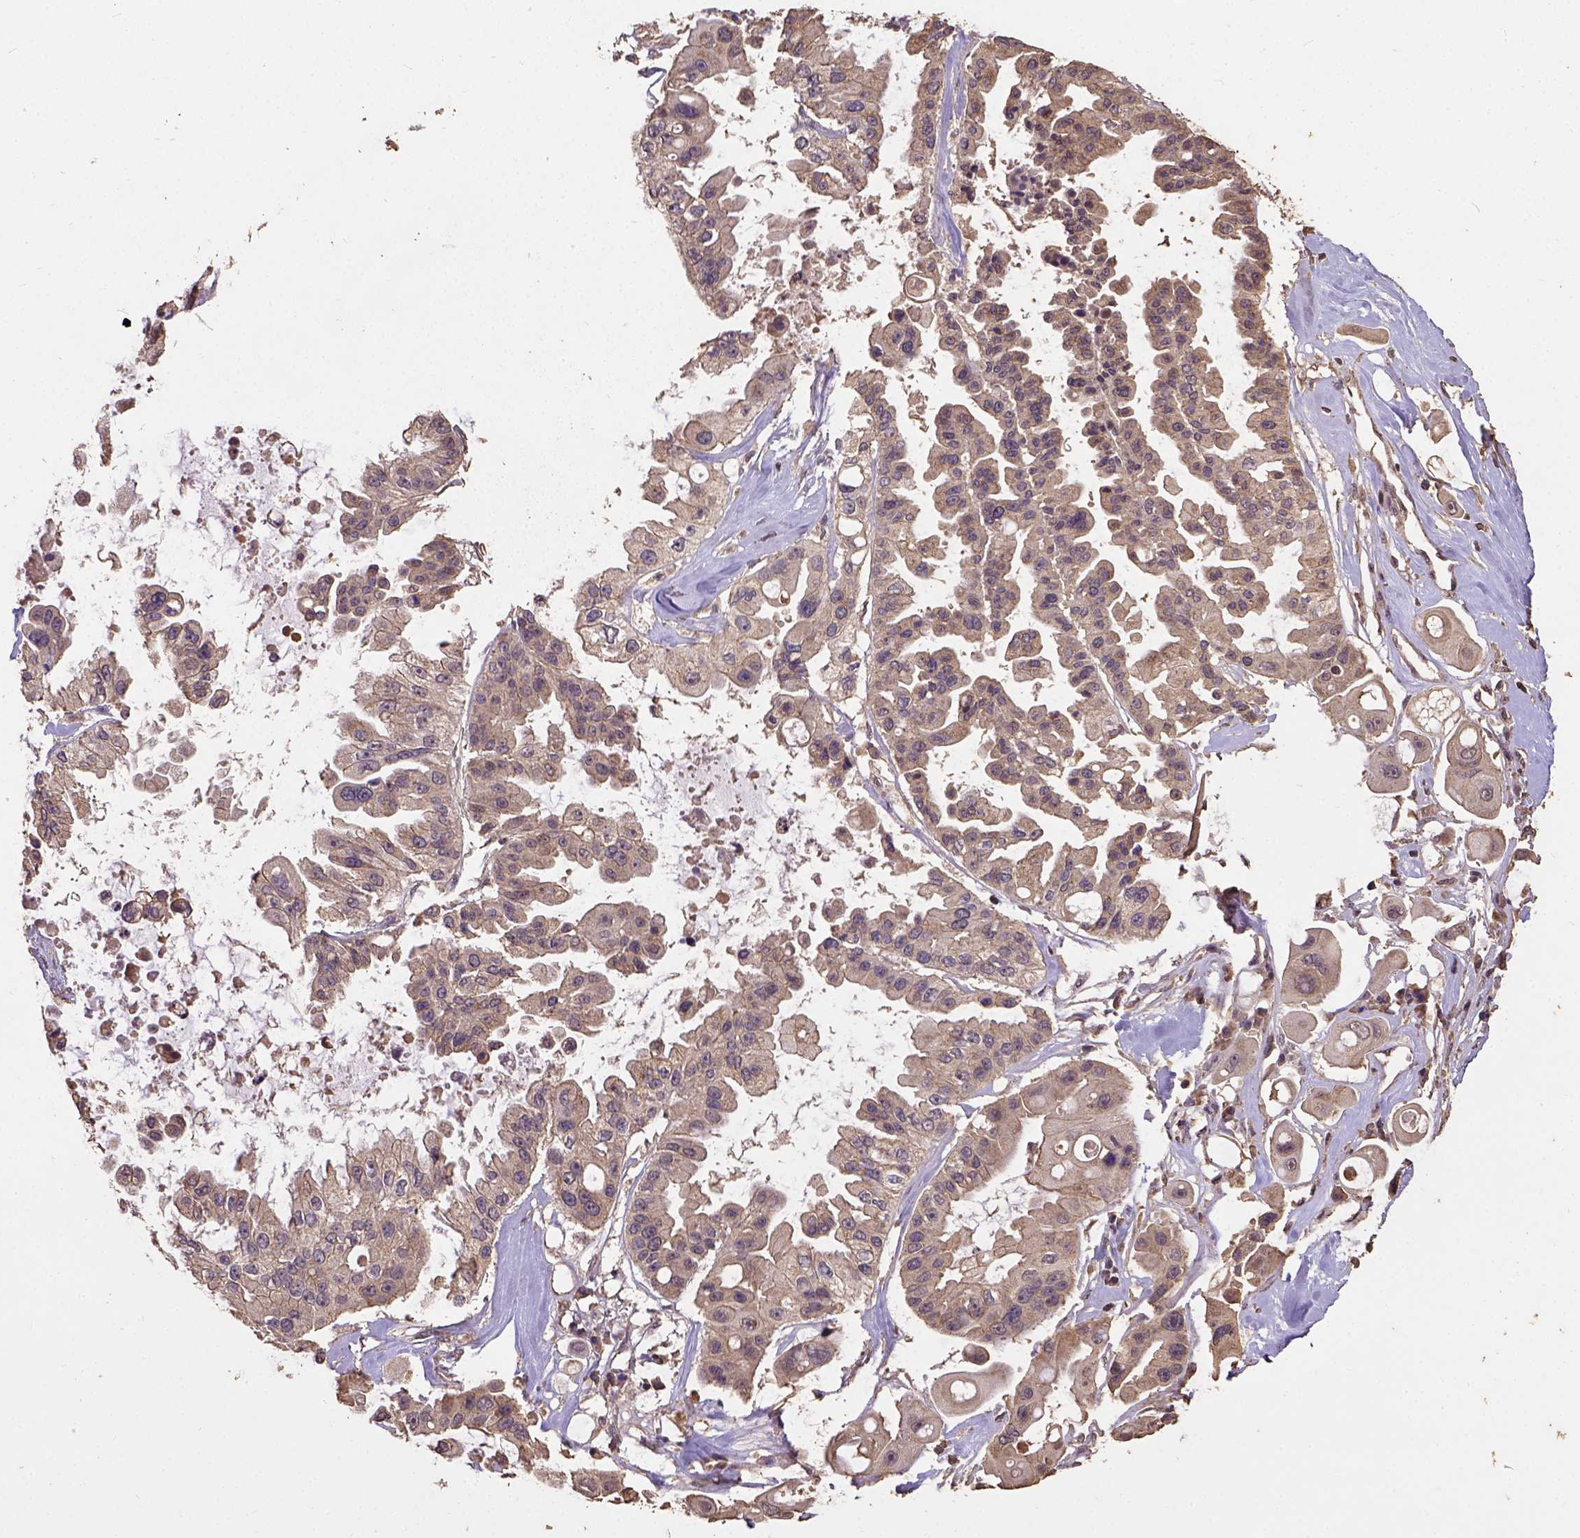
{"staining": {"intensity": "moderate", "quantity": "25%-75%", "location": "cytoplasmic/membranous"}, "tissue": "ovarian cancer", "cell_type": "Tumor cells", "image_type": "cancer", "snomed": [{"axis": "morphology", "description": "Cystadenocarcinoma, serous, NOS"}, {"axis": "topography", "description": "Ovary"}], "caption": "High-magnification brightfield microscopy of ovarian serous cystadenocarcinoma stained with DAB (brown) and counterstained with hematoxylin (blue). tumor cells exhibit moderate cytoplasmic/membranous staining is identified in about25%-75% of cells. (Stains: DAB (3,3'-diaminobenzidine) in brown, nuclei in blue, Microscopy: brightfield microscopy at high magnification).", "gene": "ATP1B3", "patient": {"sex": "female", "age": 56}}